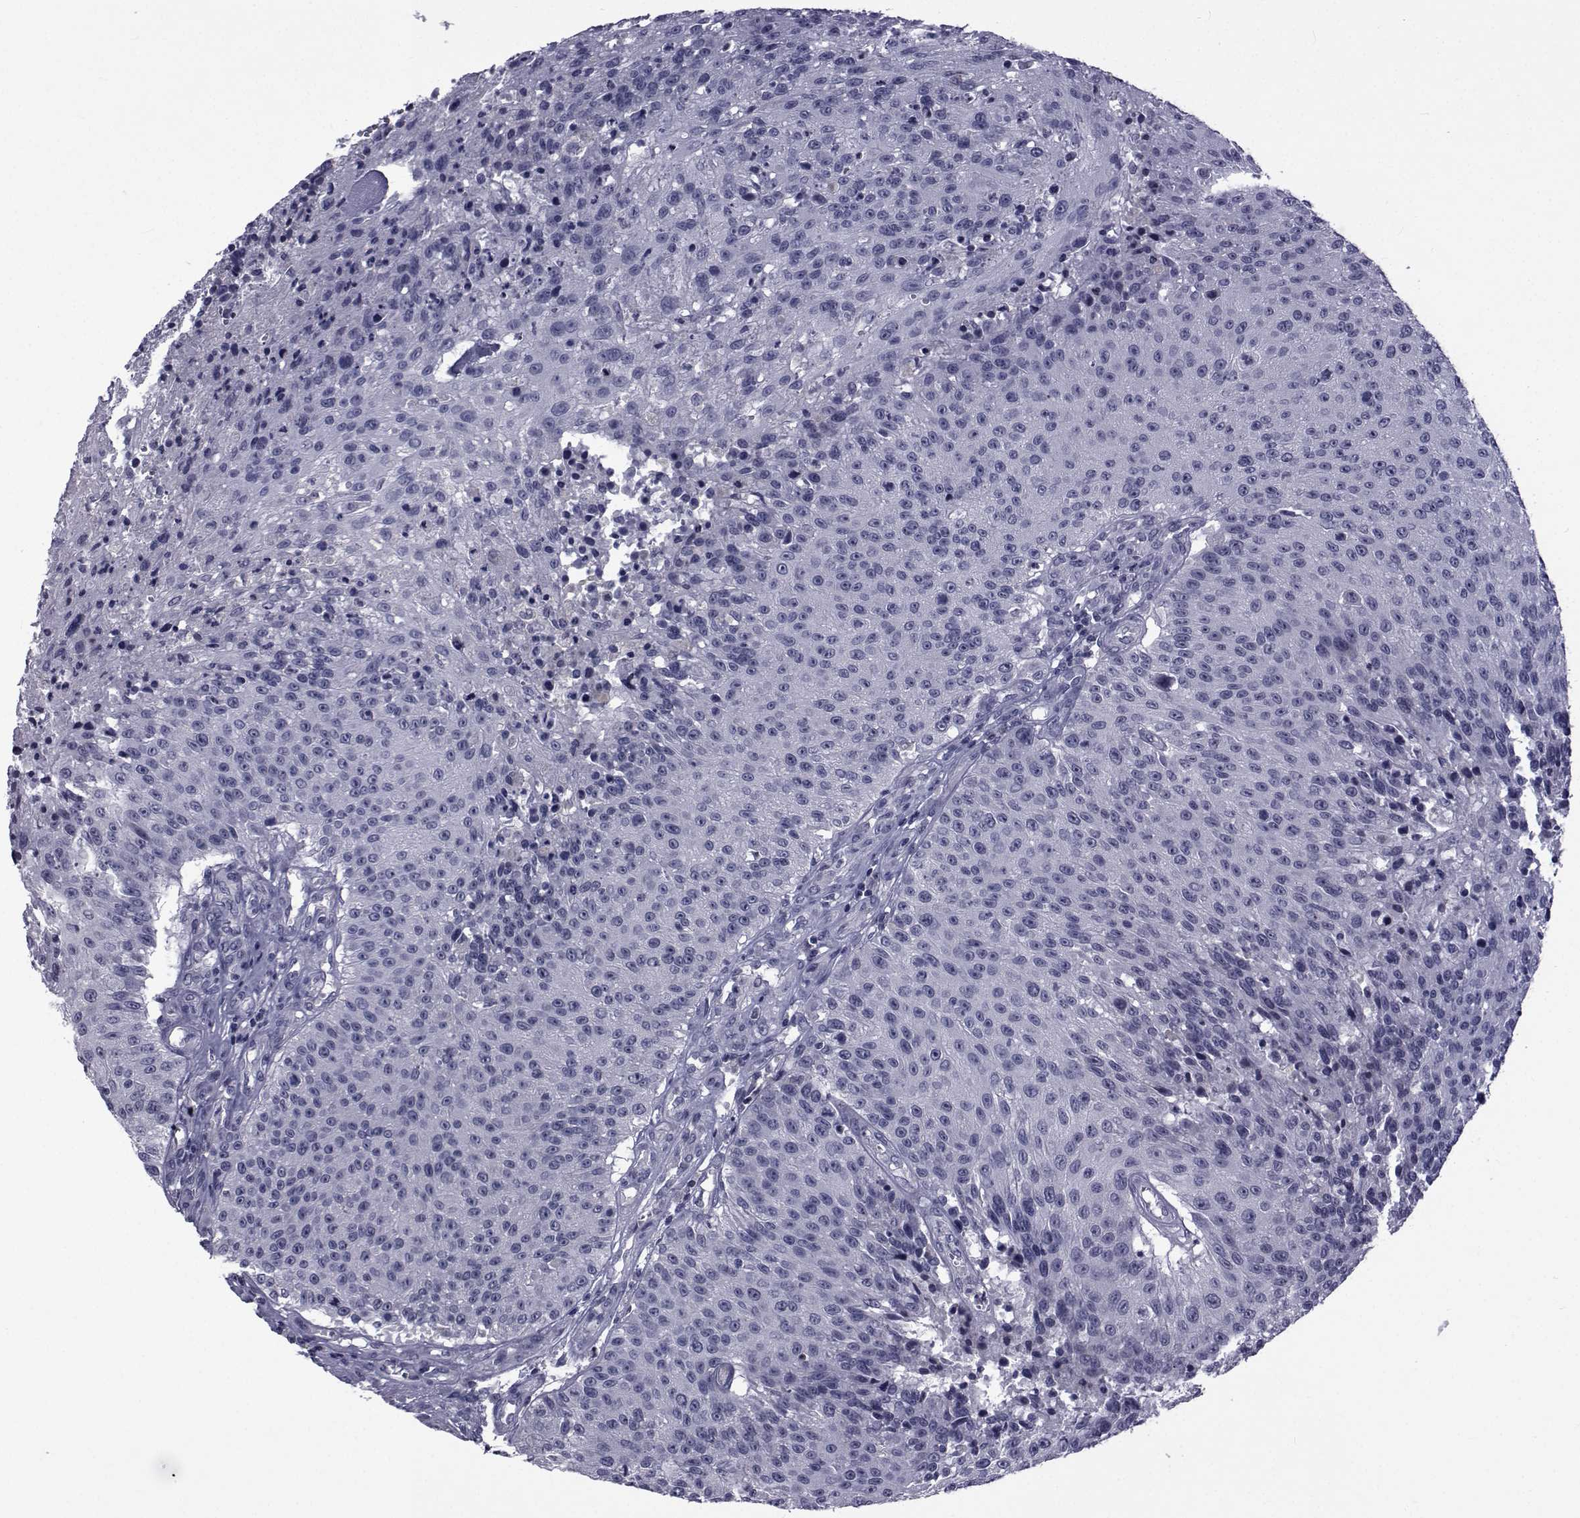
{"staining": {"intensity": "negative", "quantity": "none", "location": "none"}, "tissue": "urothelial cancer", "cell_type": "Tumor cells", "image_type": "cancer", "snomed": [{"axis": "morphology", "description": "Urothelial carcinoma, NOS"}, {"axis": "topography", "description": "Urinary bladder"}], "caption": "High magnification brightfield microscopy of urothelial cancer stained with DAB (brown) and counterstained with hematoxylin (blue): tumor cells show no significant expression. The staining was performed using DAB to visualize the protein expression in brown, while the nuclei were stained in blue with hematoxylin (Magnification: 20x).", "gene": "PAX2", "patient": {"sex": "male", "age": 55}}